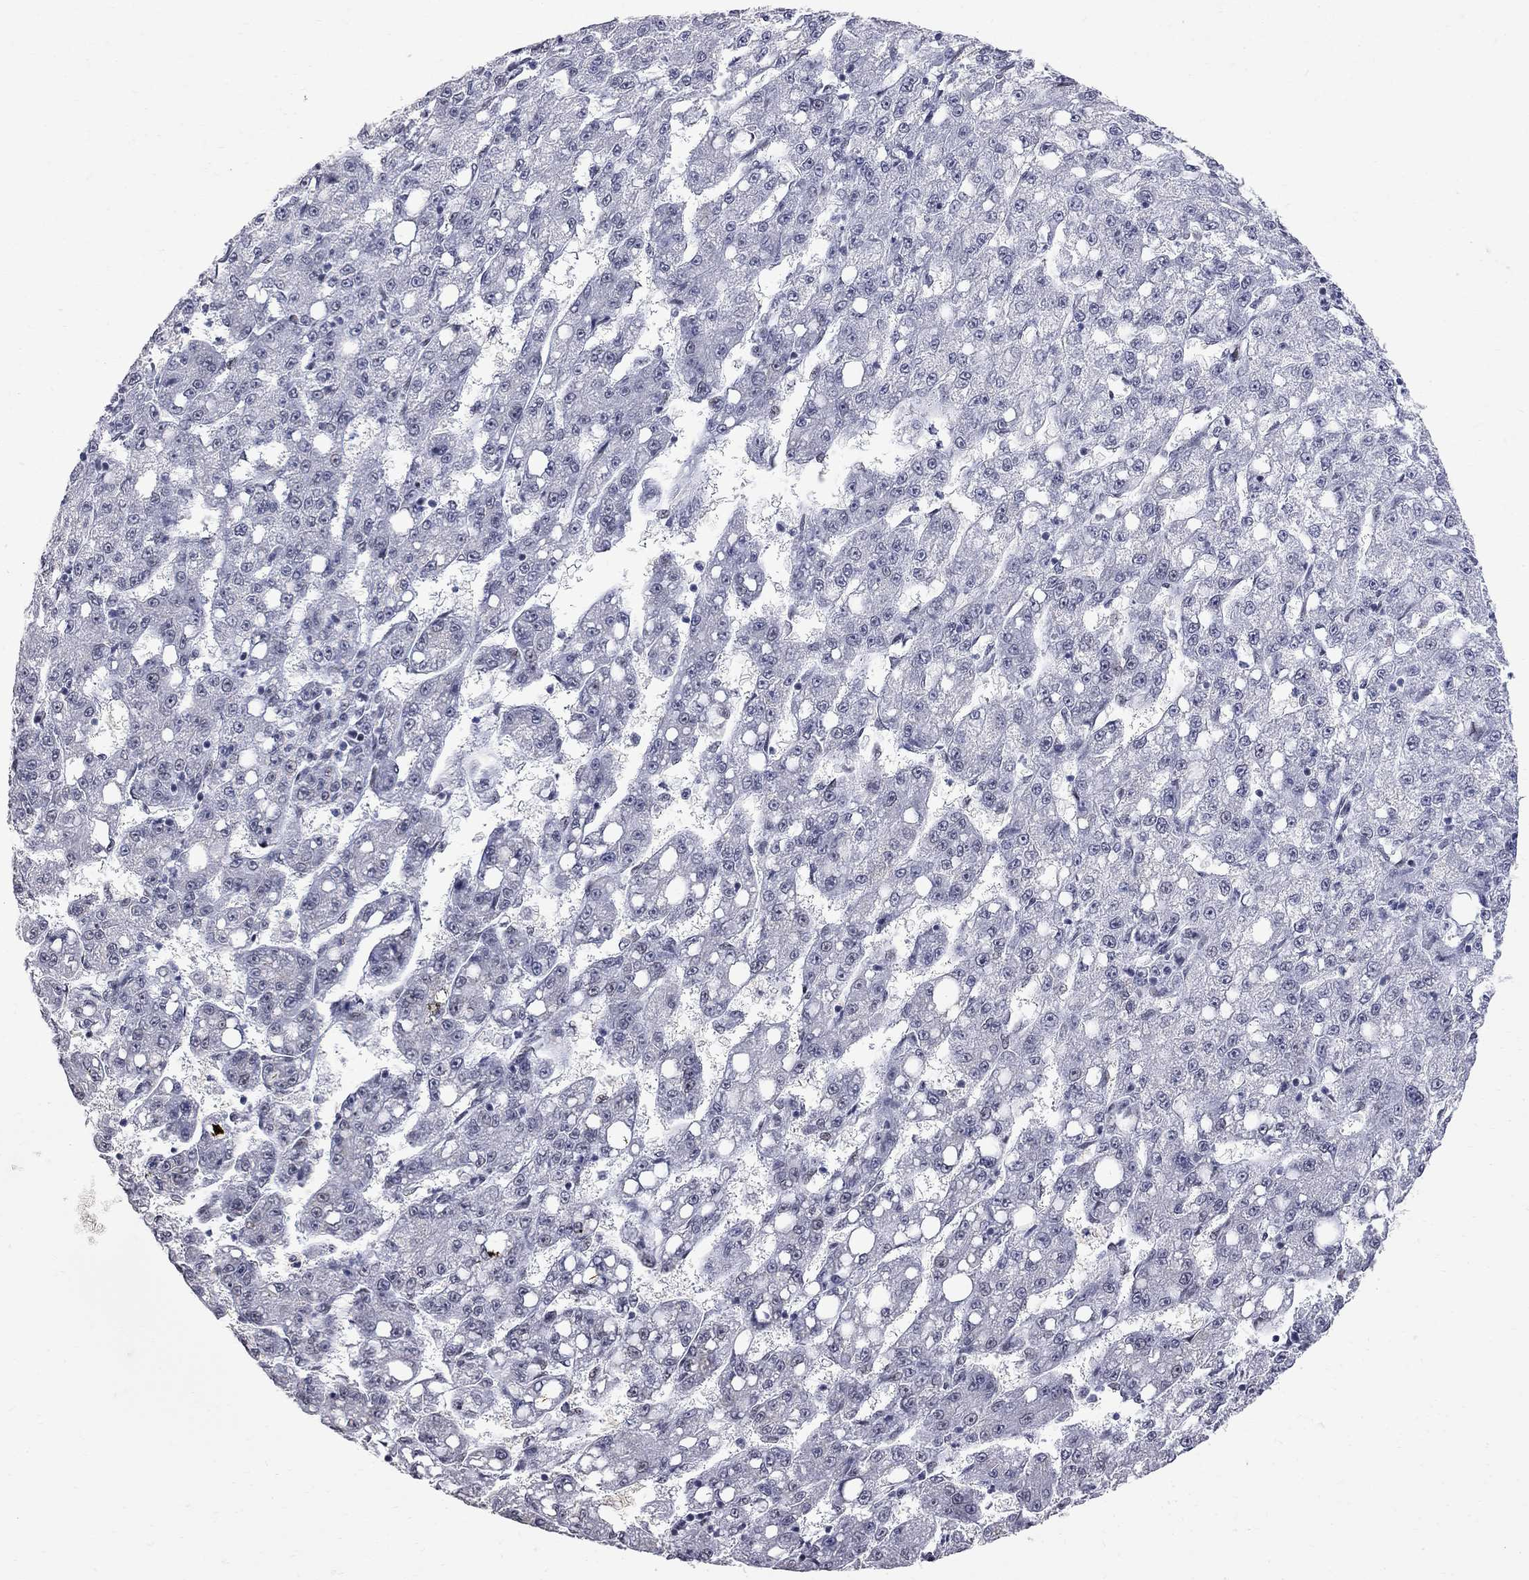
{"staining": {"intensity": "negative", "quantity": "none", "location": "none"}, "tissue": "liver cancer", "cell_type": "Tumor cells", "image_type": "cancer", "snomed": [{"axis": "morphology", "description": "Carcinoma, Hepatocellular, NOS"}, {"axis": "topography", "description": "Liver"}], "caption": "Liver cancer was stained to show a protein in brown. There is no significant expression in tumor cells.", "gene": "ZBTB47", "patient": {"sex": "female", "age": 65}}